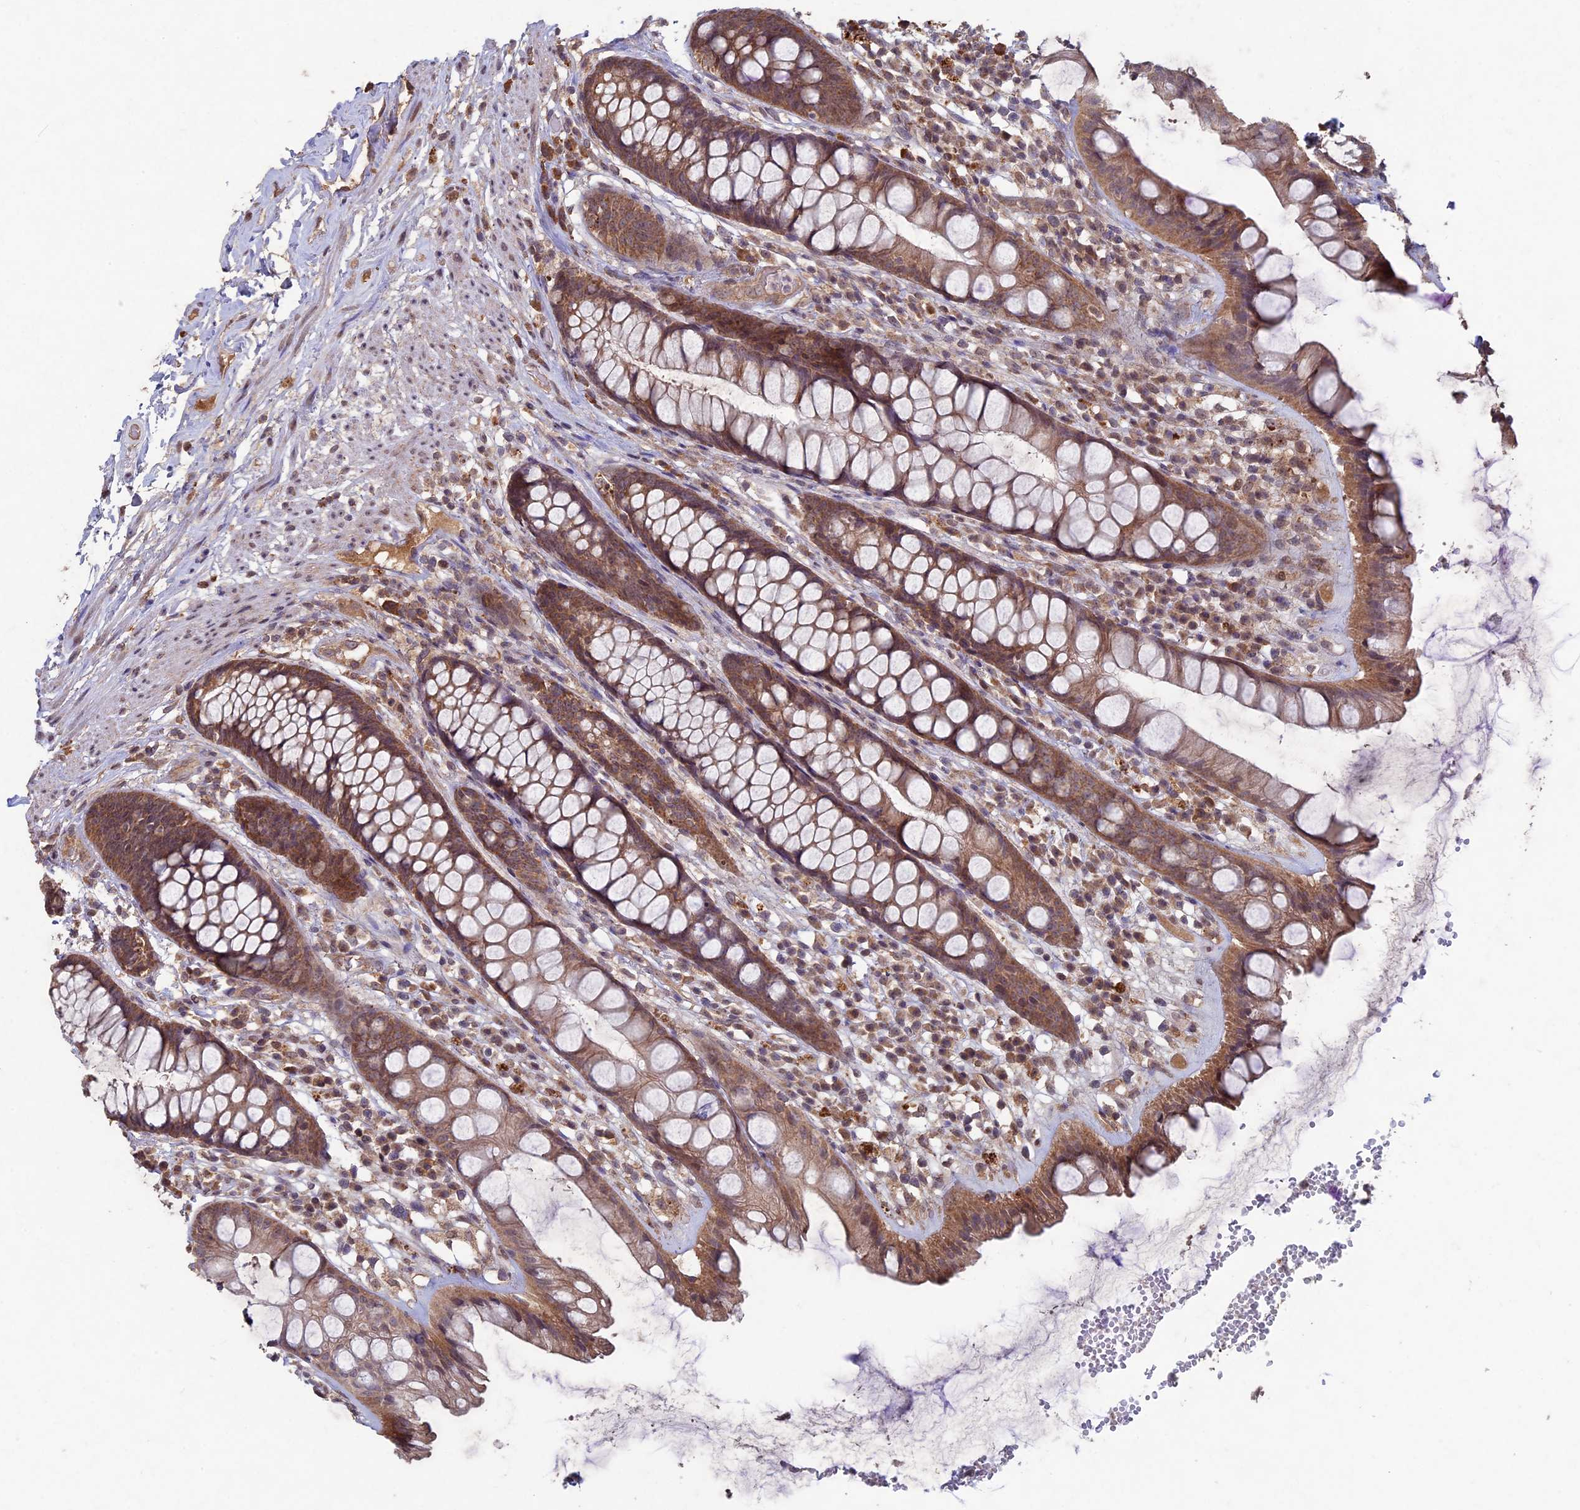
{"staining": {"intensity": "moderate", "quantity": ">75%", "location": "cytoplasmic/membranous"}, "tissue": "rectum", "cell_type": "Glandular cells", "image_type": "normal", "snomed": [{"axis": "morphology", "description": "Normal tissue, NOS"}, {"axis": "topography", "description": "Rectum"}], "caption": "High-magnification brightfield microscopy of unremarkable rectum stained with DAB (3,3'-diaminobenzidine) (brown) and counterstained with hematoxylin (blue). glandular cells exhibit moderate cytoplasmic/membranous positivity is present in approximately>75% of cells.", "gene": "RCCD1", "patient": {"sex": "male", "age": 74}}